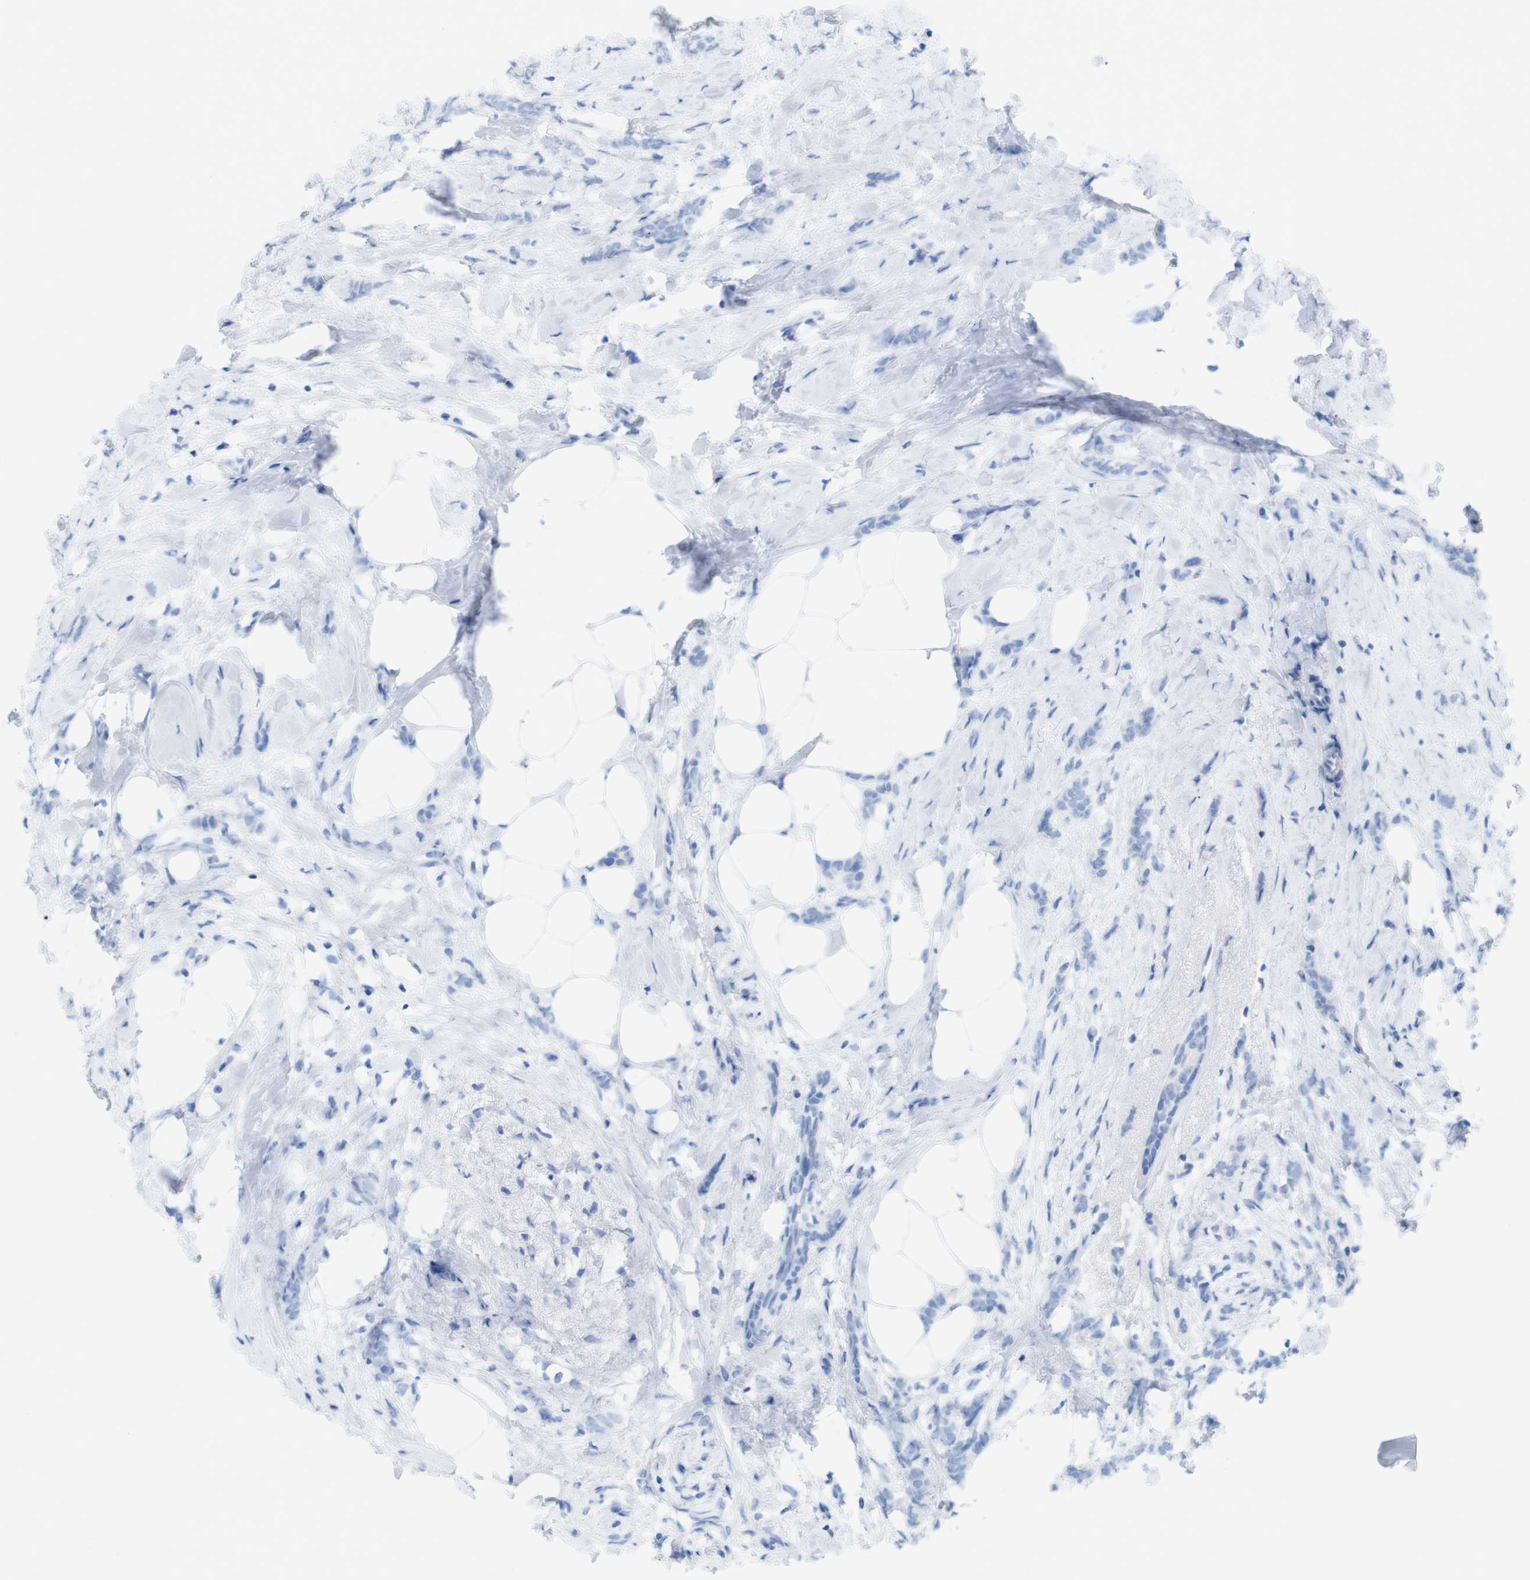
{"staining": {"intensity": "negative", "quantity": "none", "location": "none"}, "tissue": "breast cancer", "cell_type": "Tumor cells", "image_type": "cancer", "snomed": [{"axis": "morphology", "description": "Lobular carcinoma, in situ"}, {"axis": "morphology", "description": "Lobular carcinoma"}, {"axis": "topography", "description": "Breast"}], "caption": "Immunohistochemistry (IHC) of lobular carcinoma in situ (breast) reveals no staining in tumor cells. Nuclei are stained in blue.", "gene": "MYH7", "patient": {"sex": "female", "age": 41}}